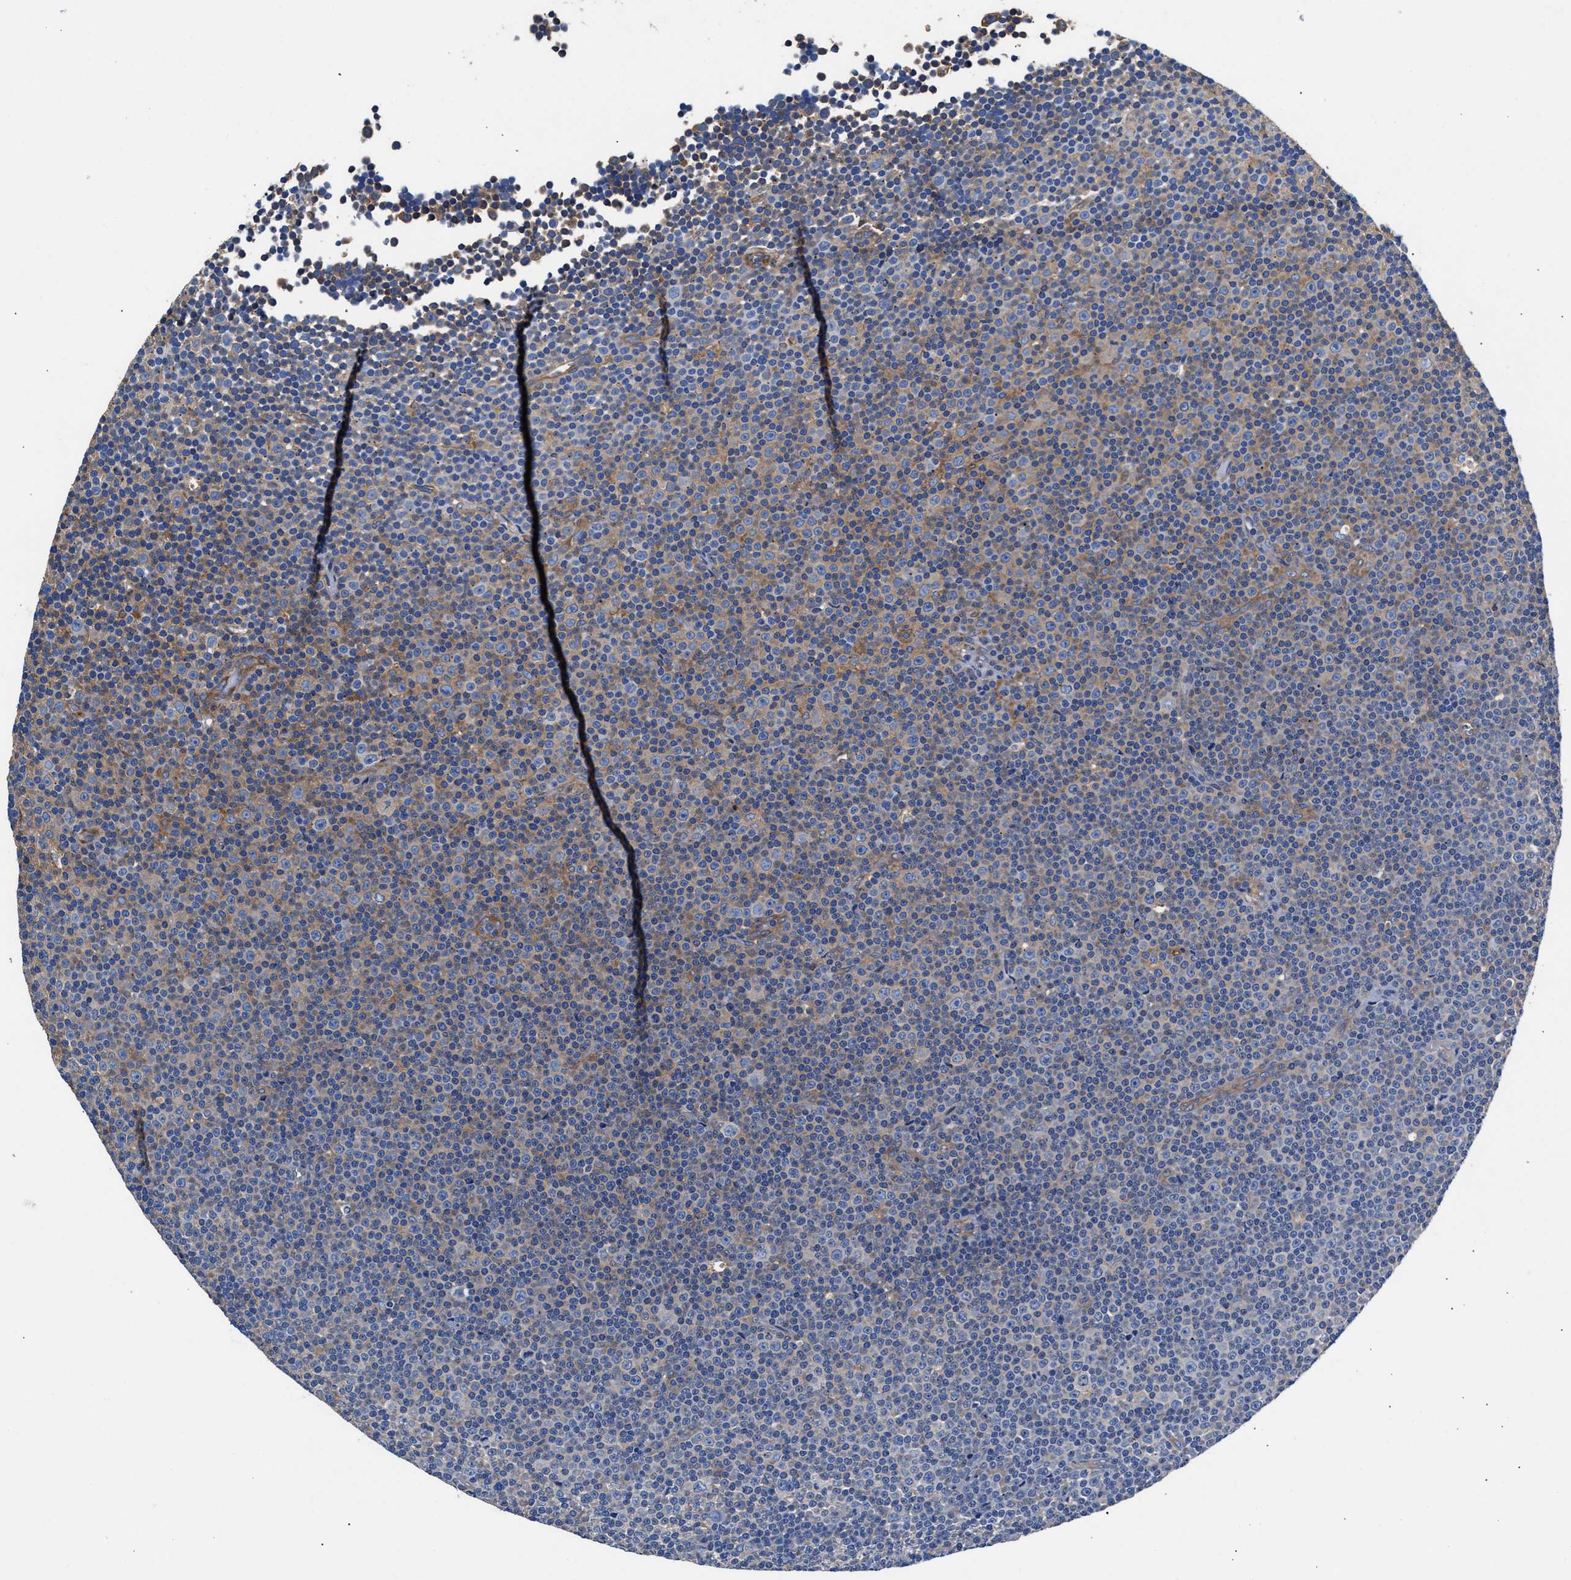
{"staining": {"intensity": "weak", "quantity": "25%-75%", "location": "cytoplasmic/membranous"}, "tissue": "lymphoma", "cell_type": "Tumor cells", "image_type": "cancer", "snomed": [{"axis": "morphology", "description": "Malignant lymphoma, non-Hodgkin's type, Low grade"}, {"axis": "topography", "description": "Lymph node"}], "caption": "Immunohistochemical staining of human malignant lymphoma, non-Hodgkin's type (low-grade) exhibits low levels of weak cytoplasmic/membranous staining in approximately 25%-75% of tumor cells.", "gene": "SH3GL1", "patient": {"sex": "female", "age": 67}}